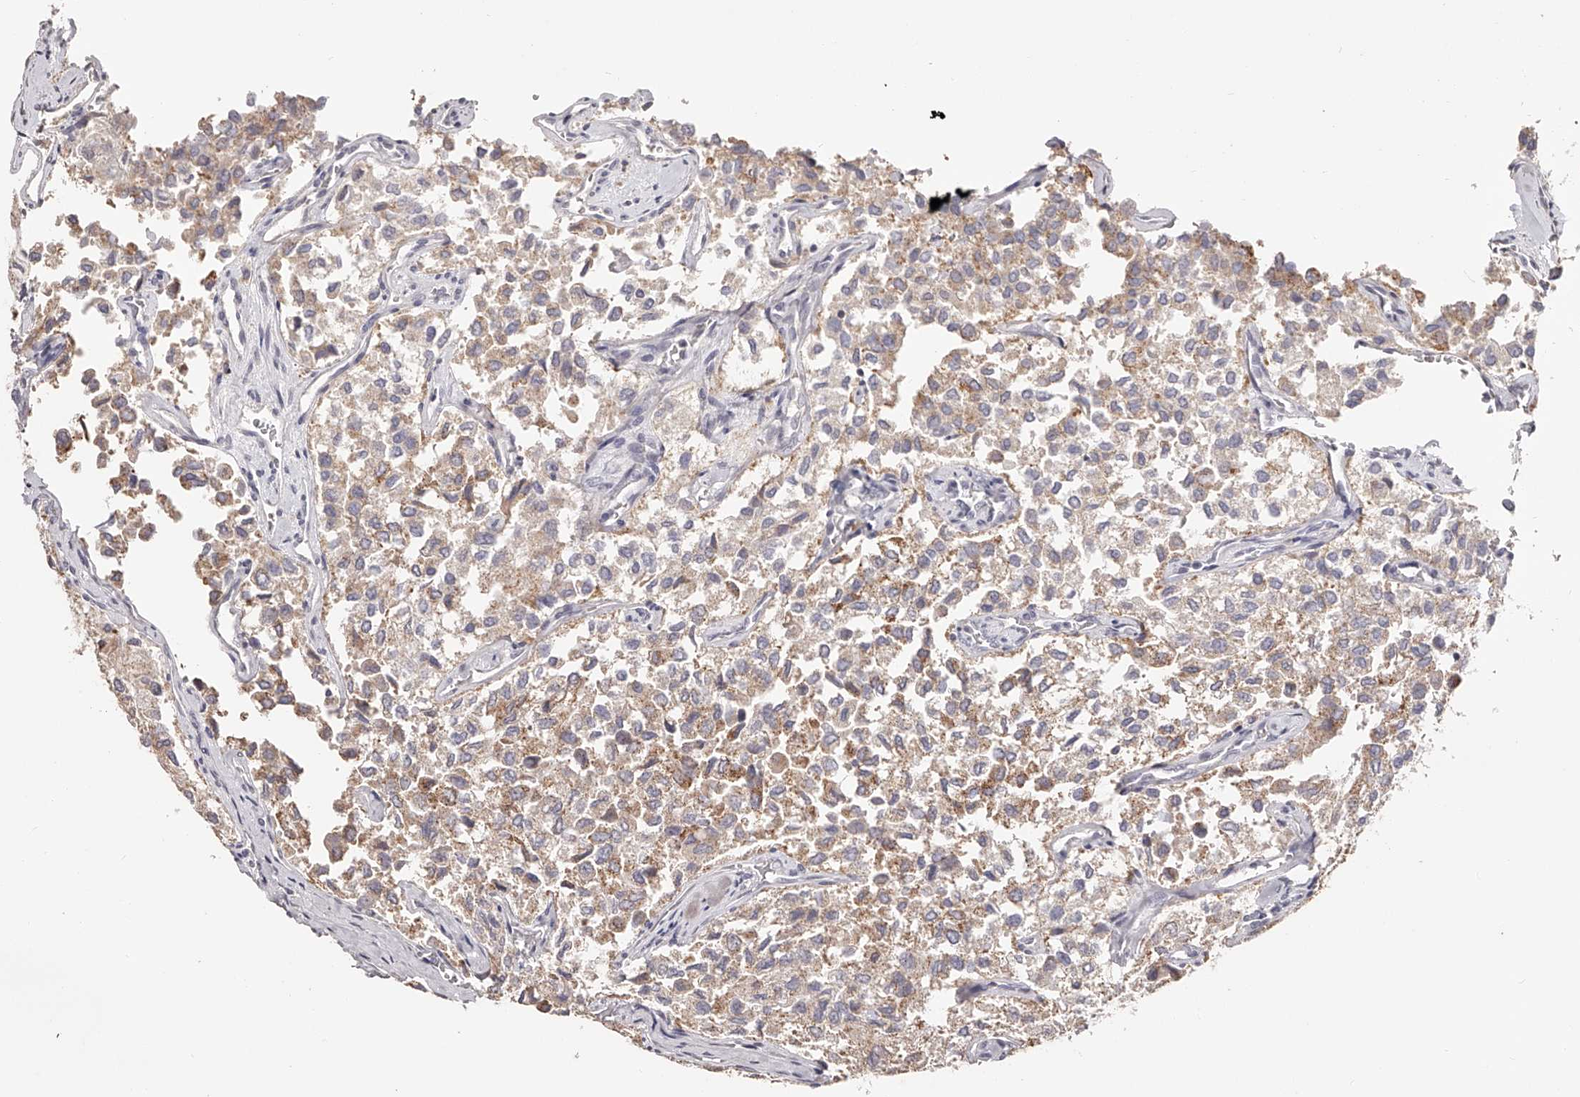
{"staining": {"intensity": "moderate", "quantity": "25%-75%", "location": "cytoplasmic/membranous"}, "tissue": "thyroid cancer", "cell_type": "Tumor cells", "image_type": "cancer", "snomed": [{"axis": "morphology", "description": "Follicular adenoma carcinoma, NOS"}, {"axis": "topography", "description": "Thyroid gland"}], "caption": "Immunohistochemistry image of human follicular adenoma carcinoma (thyroid) stained for a protein (brown), which demonstrates medium levels of moderate cytoplasmic/membranous positivity in approximately 25%-75% of tumor cells.", "gene": "SLC35D3", "patient": {"sex": "male", "age": 75}}